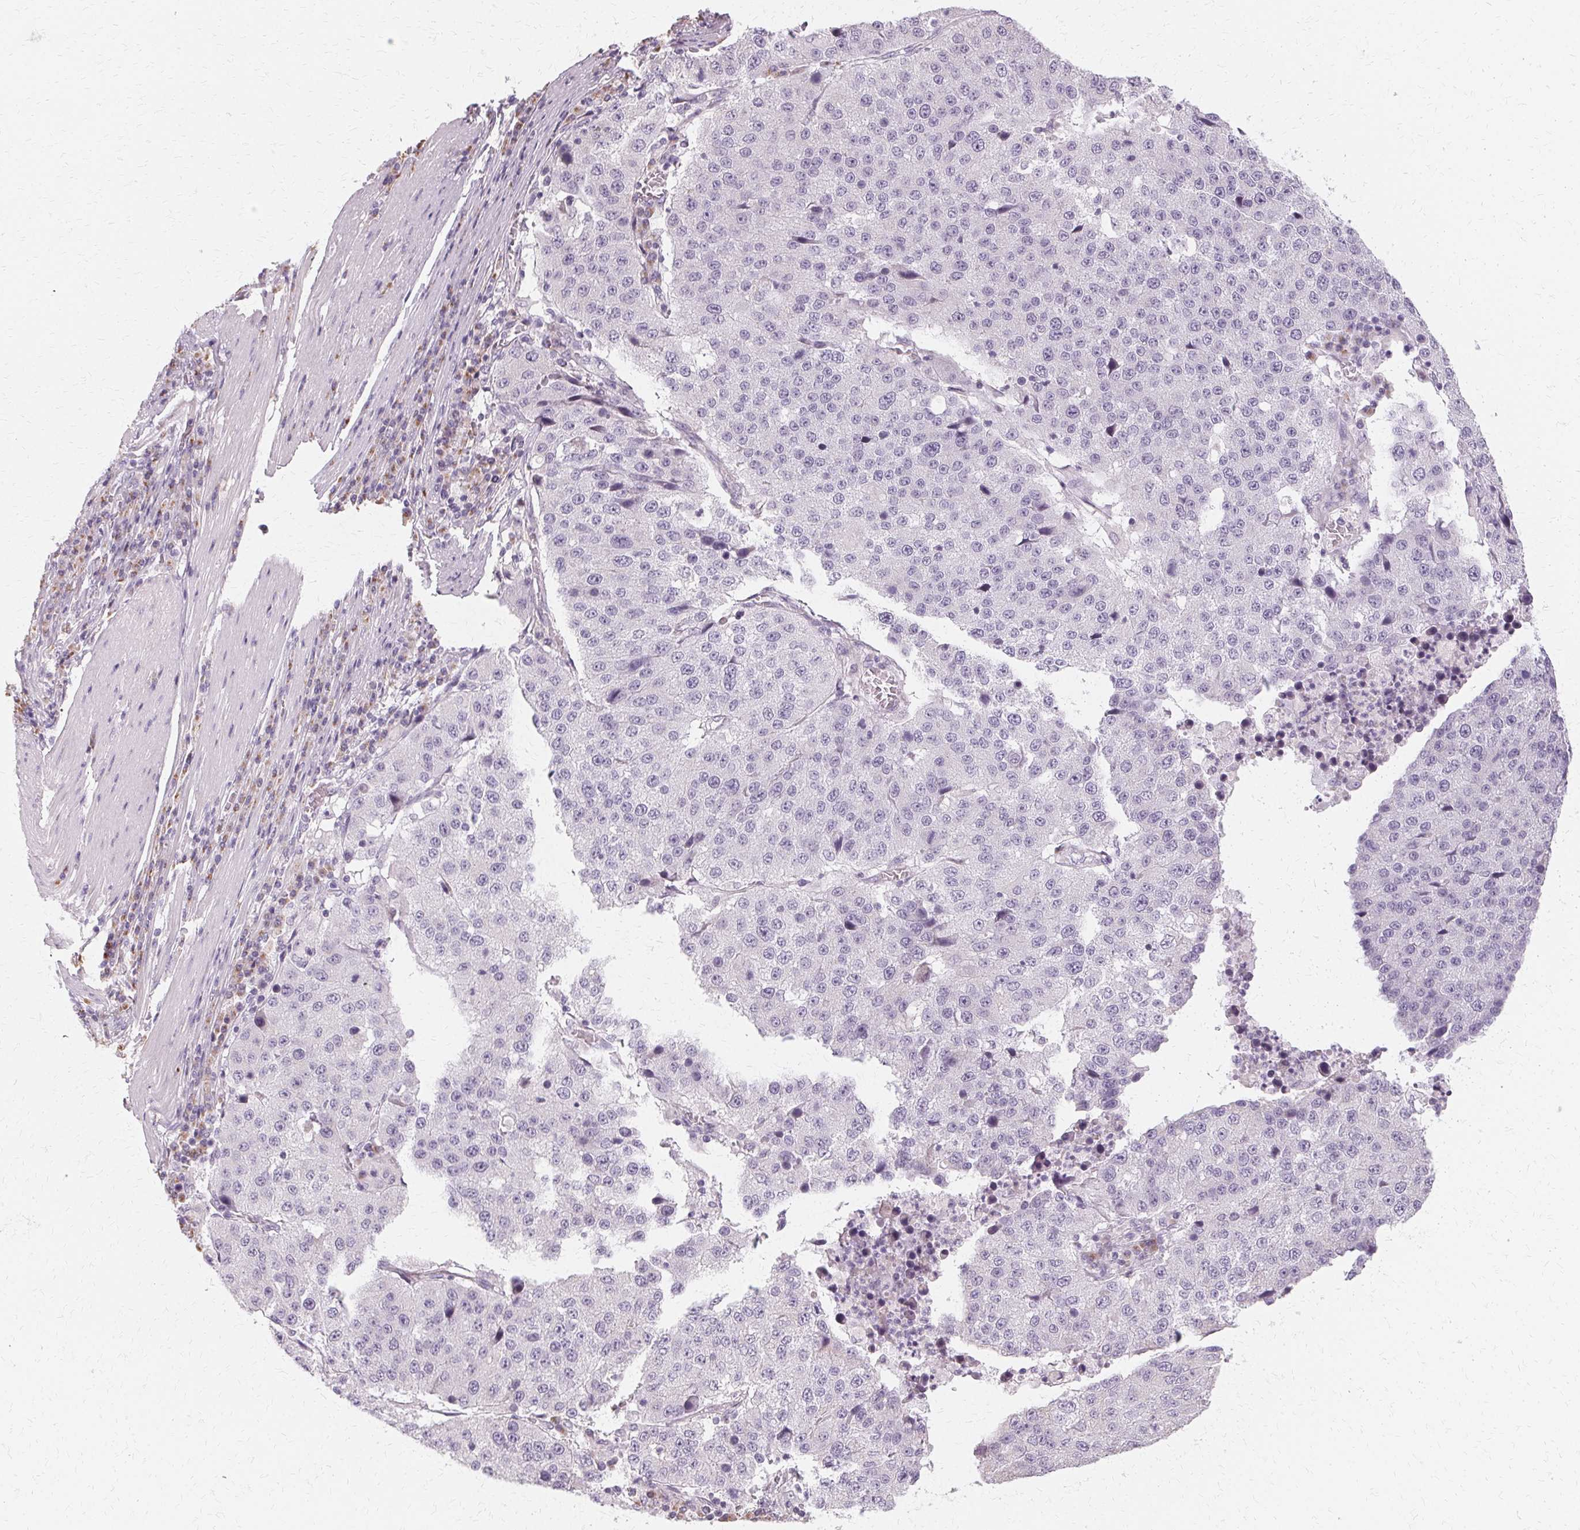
{"staining": {"intensity": "negative", "quantity": "none", "location": "none"}, "tissue": "stomach cancer", "cell_type": "Tumor cells", "image_type": "cancer", "snomed": [{"axis": "morphology", "description": "Adenocarcinoma, NOS"}, {"axis": "topography", "description": "Stomach"}], "caption": "A photomicrograph of adenocarcinoma (stomach) stained for a protein displays no brown staining in tumor cells.", "gene": "FCRL3", "patient": {"sex": "male", "age": 71}}